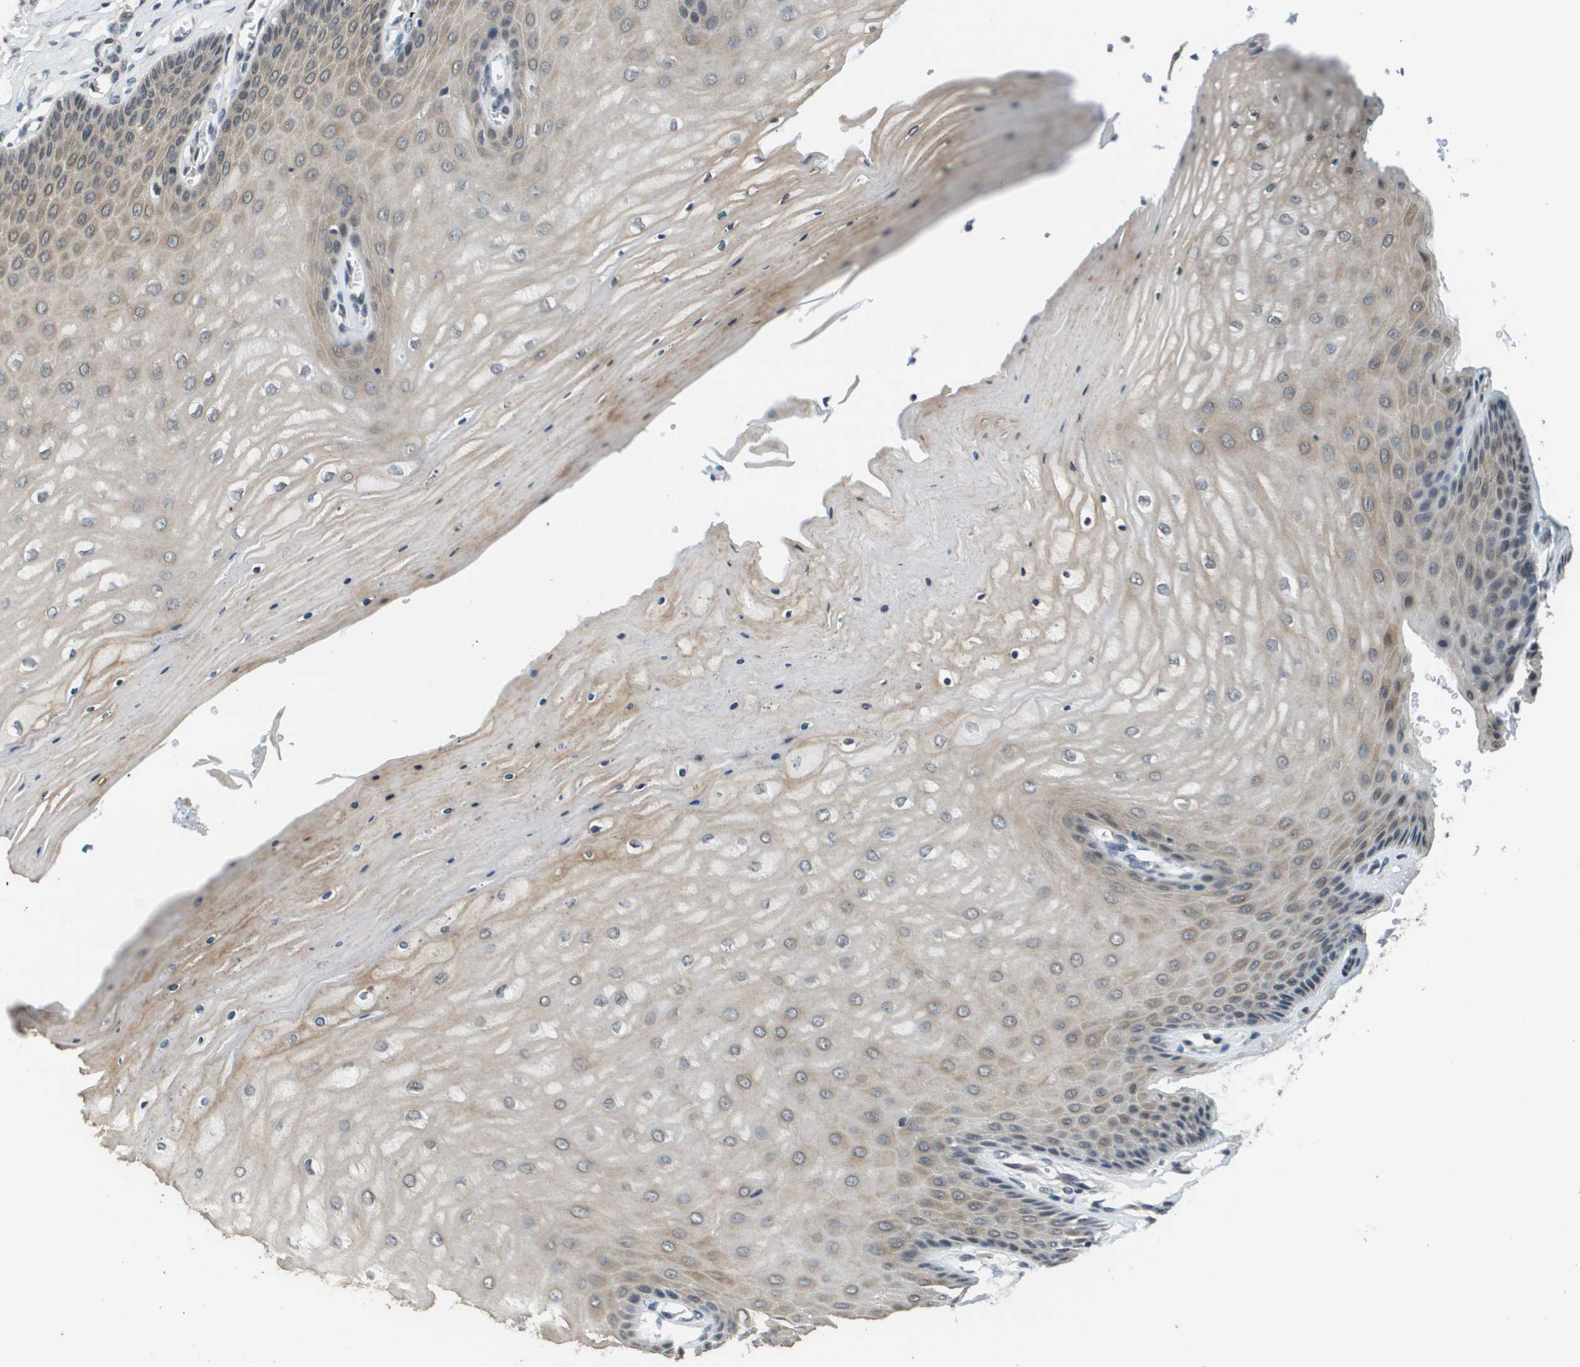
{"staining": {"intensity": "moderate", "quantity": ">75%", "location": "cytoplasmic/membranous"}, "tissue": "cervix", "cell_type": "Glandular cells", "image_type": "normal", "snomed": [{"axis": "morphology", "description": "Normal tissue, NOS"}, {"axis": "topography", "description": "Cervix"}], "caption": "This is a photomicrograph of immunohistochemistry staining of normal cervix, which shows moderate expression in the cytoplasmic/membranous of glandular cells.", "gene": "FANCC", "patient": {"sex": "female", "age": 55}}